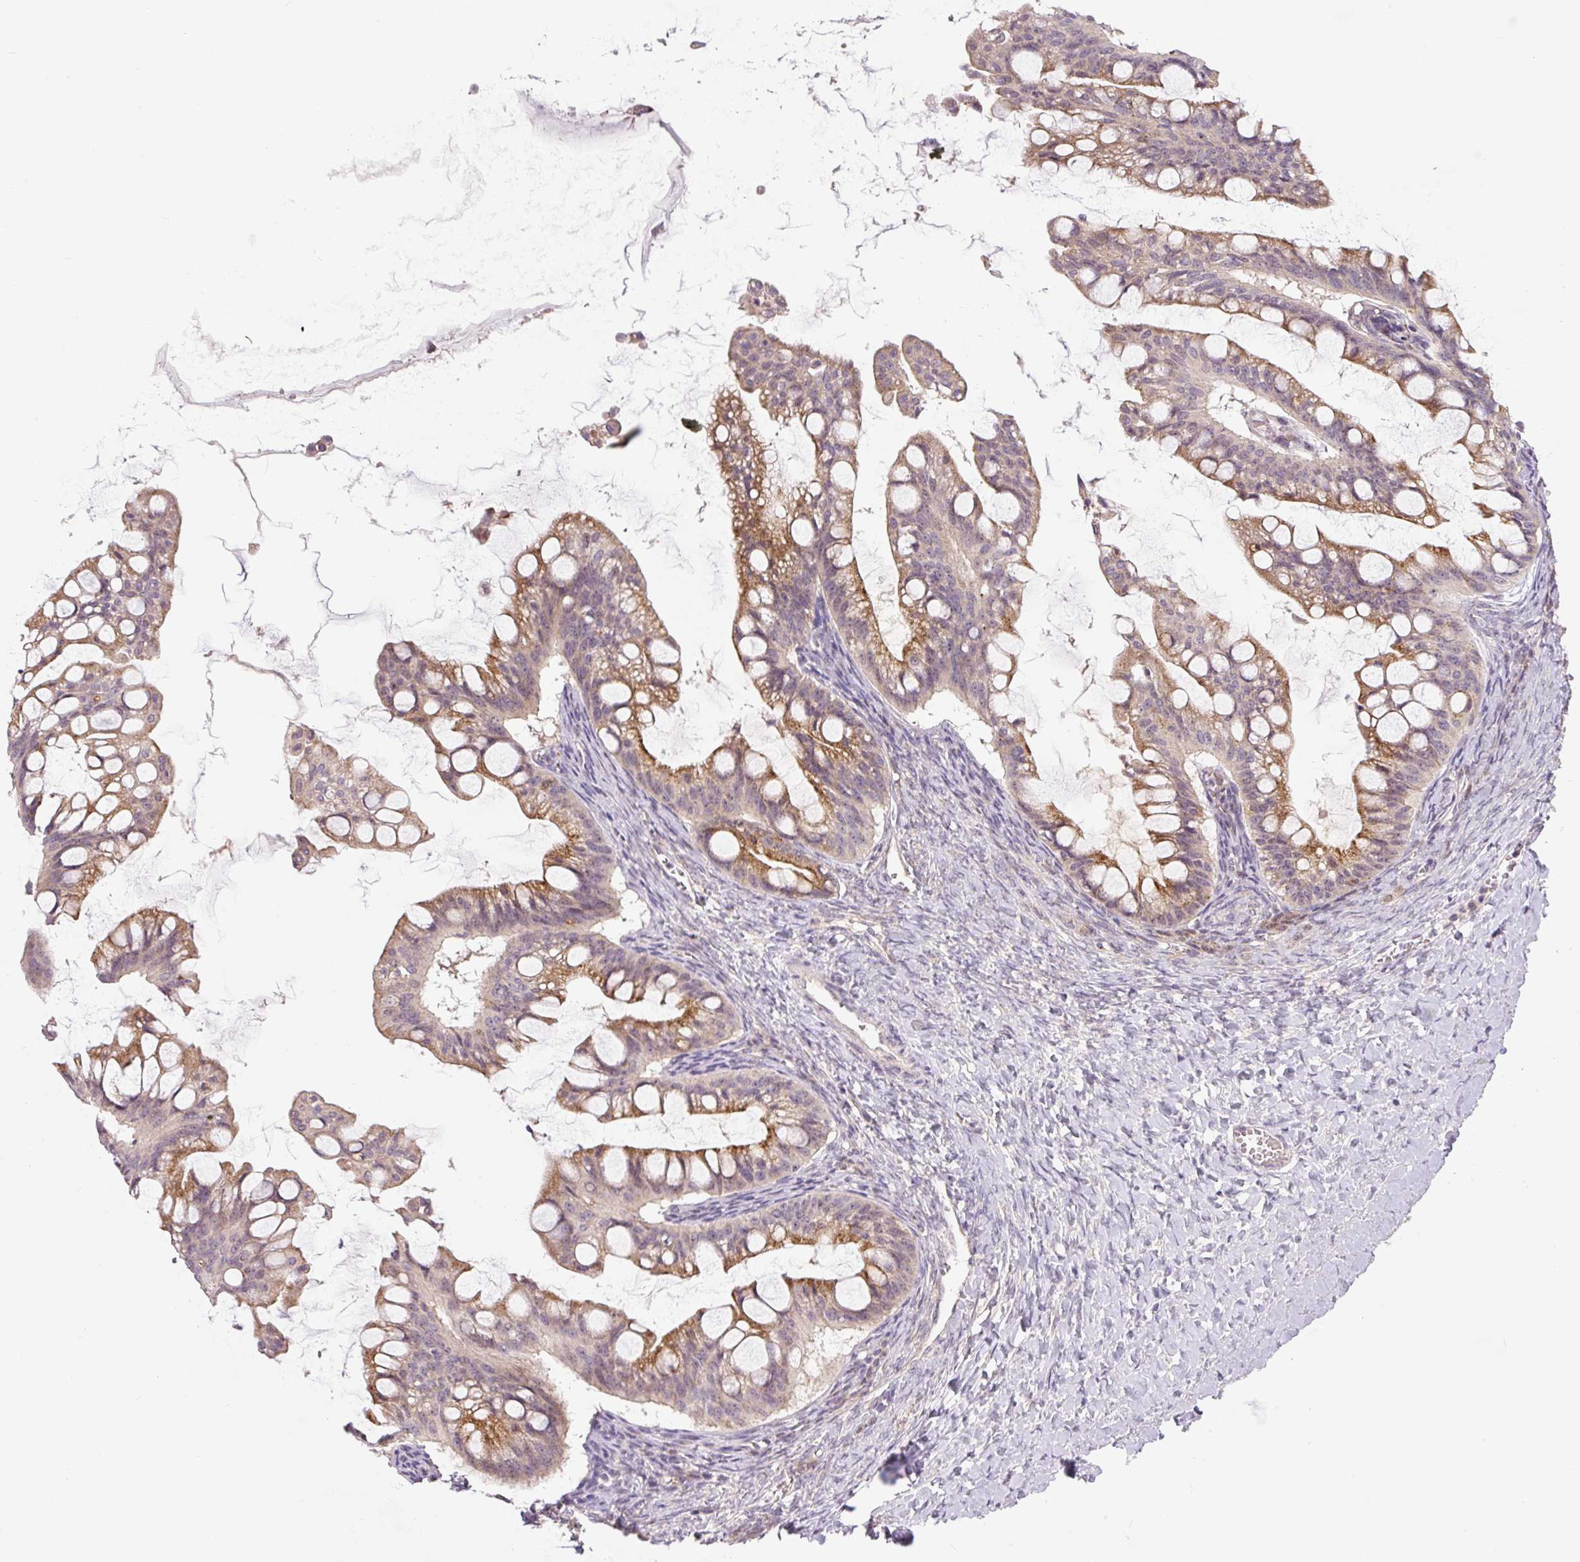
{"staining": {"intensity": "moderate", "quantity": ">75%", "location": "cytoplasmic/membranous"}, "tissue": "ovarian cancer", "cell_type": "Tumor cells", "image_type": "cancer", "snomed": [{"axis": "morphology", "description": "Cystadenocarcinoma, mucinous, NOS"}, {"axis": "topography", "description": "Ovary"}], "caption": "A brown stain labels moderate cytoplasmic/membranous expression of a protein in human mucinous cystadenocarcinoma (ovarian) tumor cells. The staining is performed using DAB brown chromogen to label protein expression. The nuclei are counter-stained blue using hematoxylin.", "gene": "PCM1", "patient": {"sex": "female", "age": 73}}